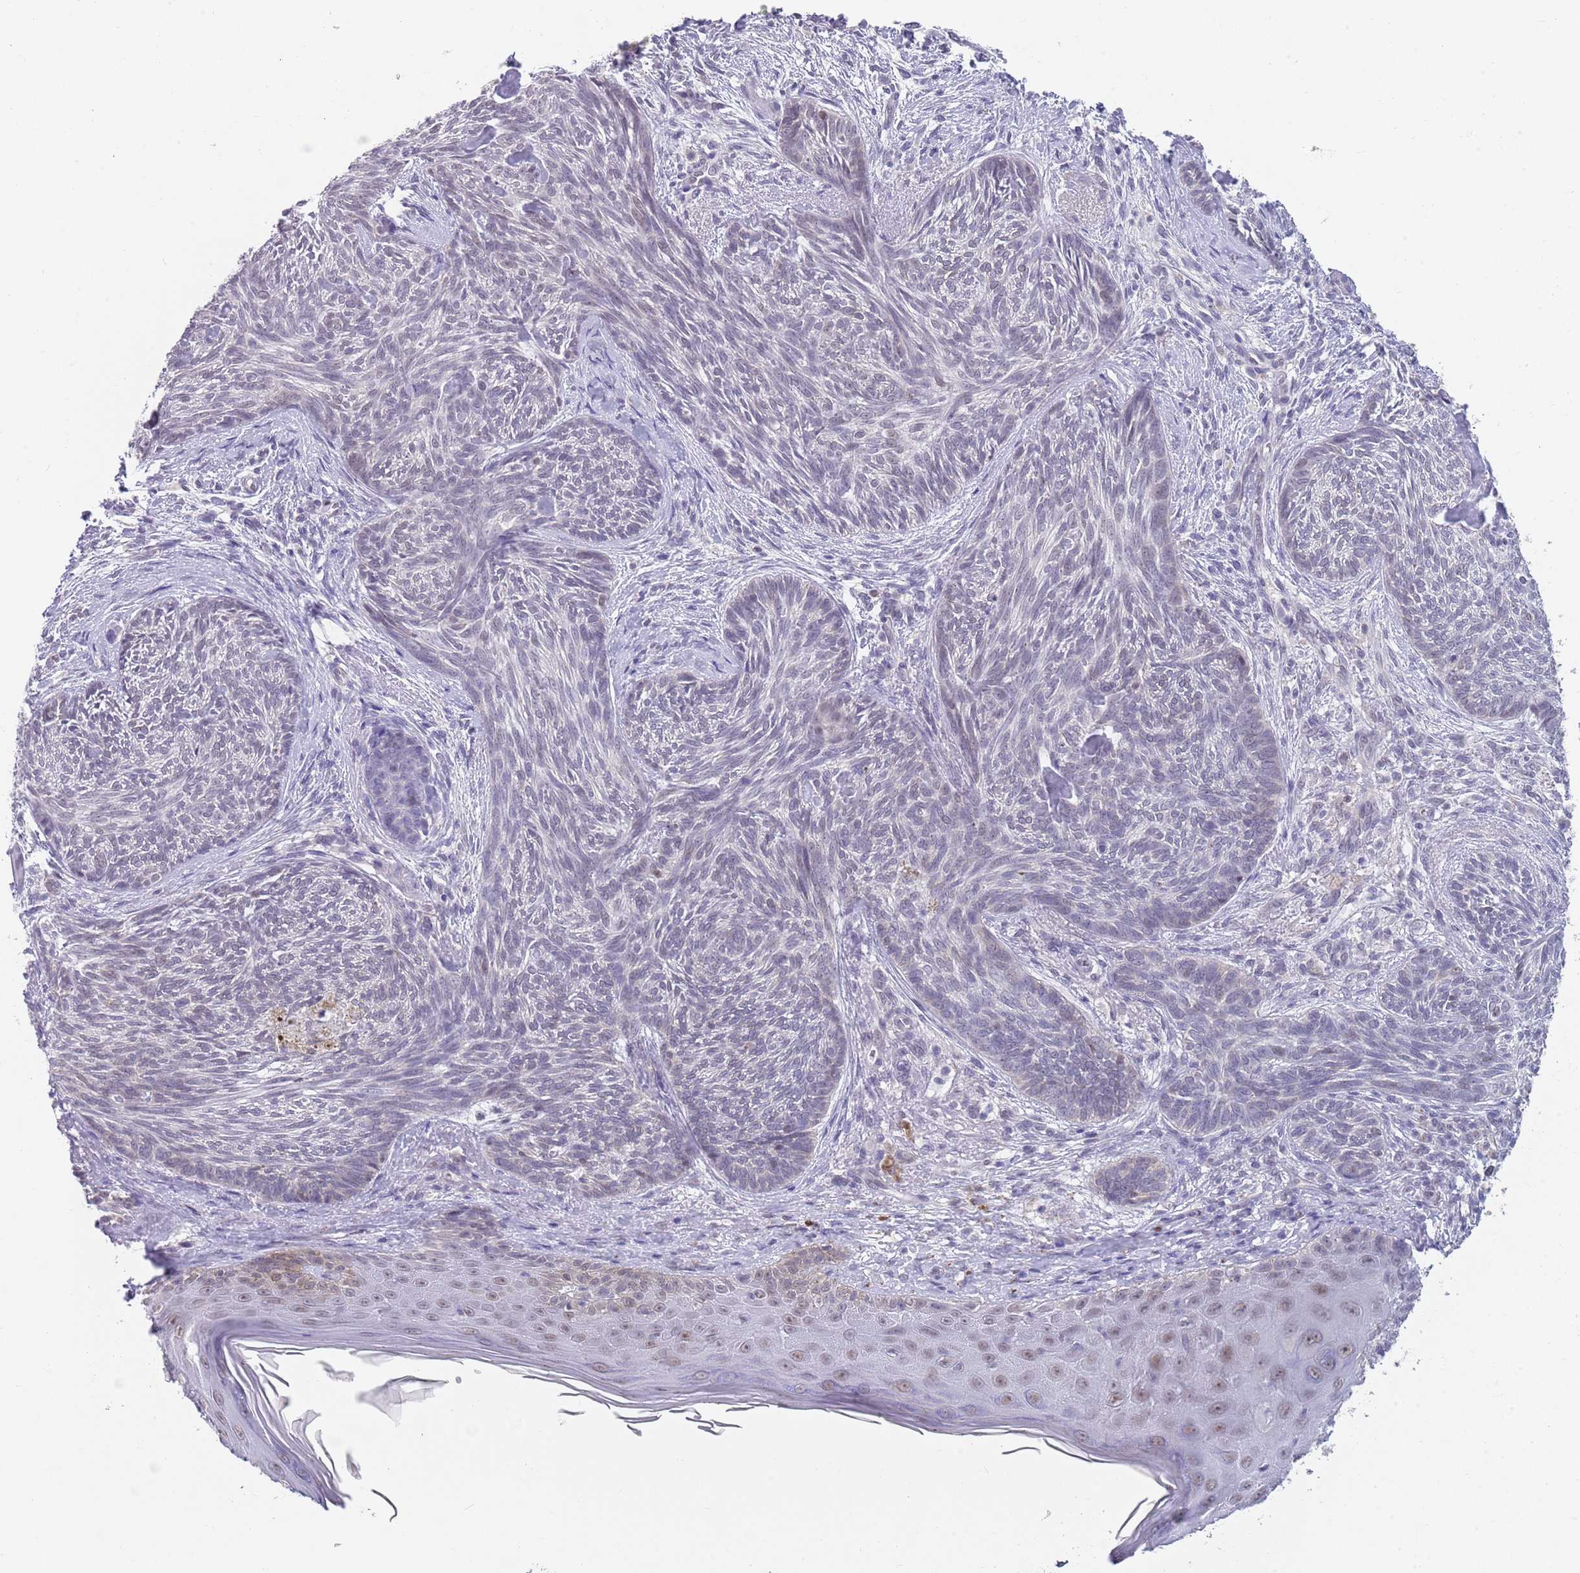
{"staining": {"intensity": "negative", "quantity": "none", "location": "none"}, "tissue": "skin cancer", "cell_type": "Tumor cells", "image_type": "cancer", "snomed": [{"axis": "morphology", "description": "Basal cell carcinoma"}, {"axis": "topography", "description": "Skin"}], "caption": "Photomicrograph shows no protein positivity in tumor cells of skin cancer (basal cell carcinoma) tissue.", "gene": "SEPHS2", "patient": {"sex": "male", "age": 73}}